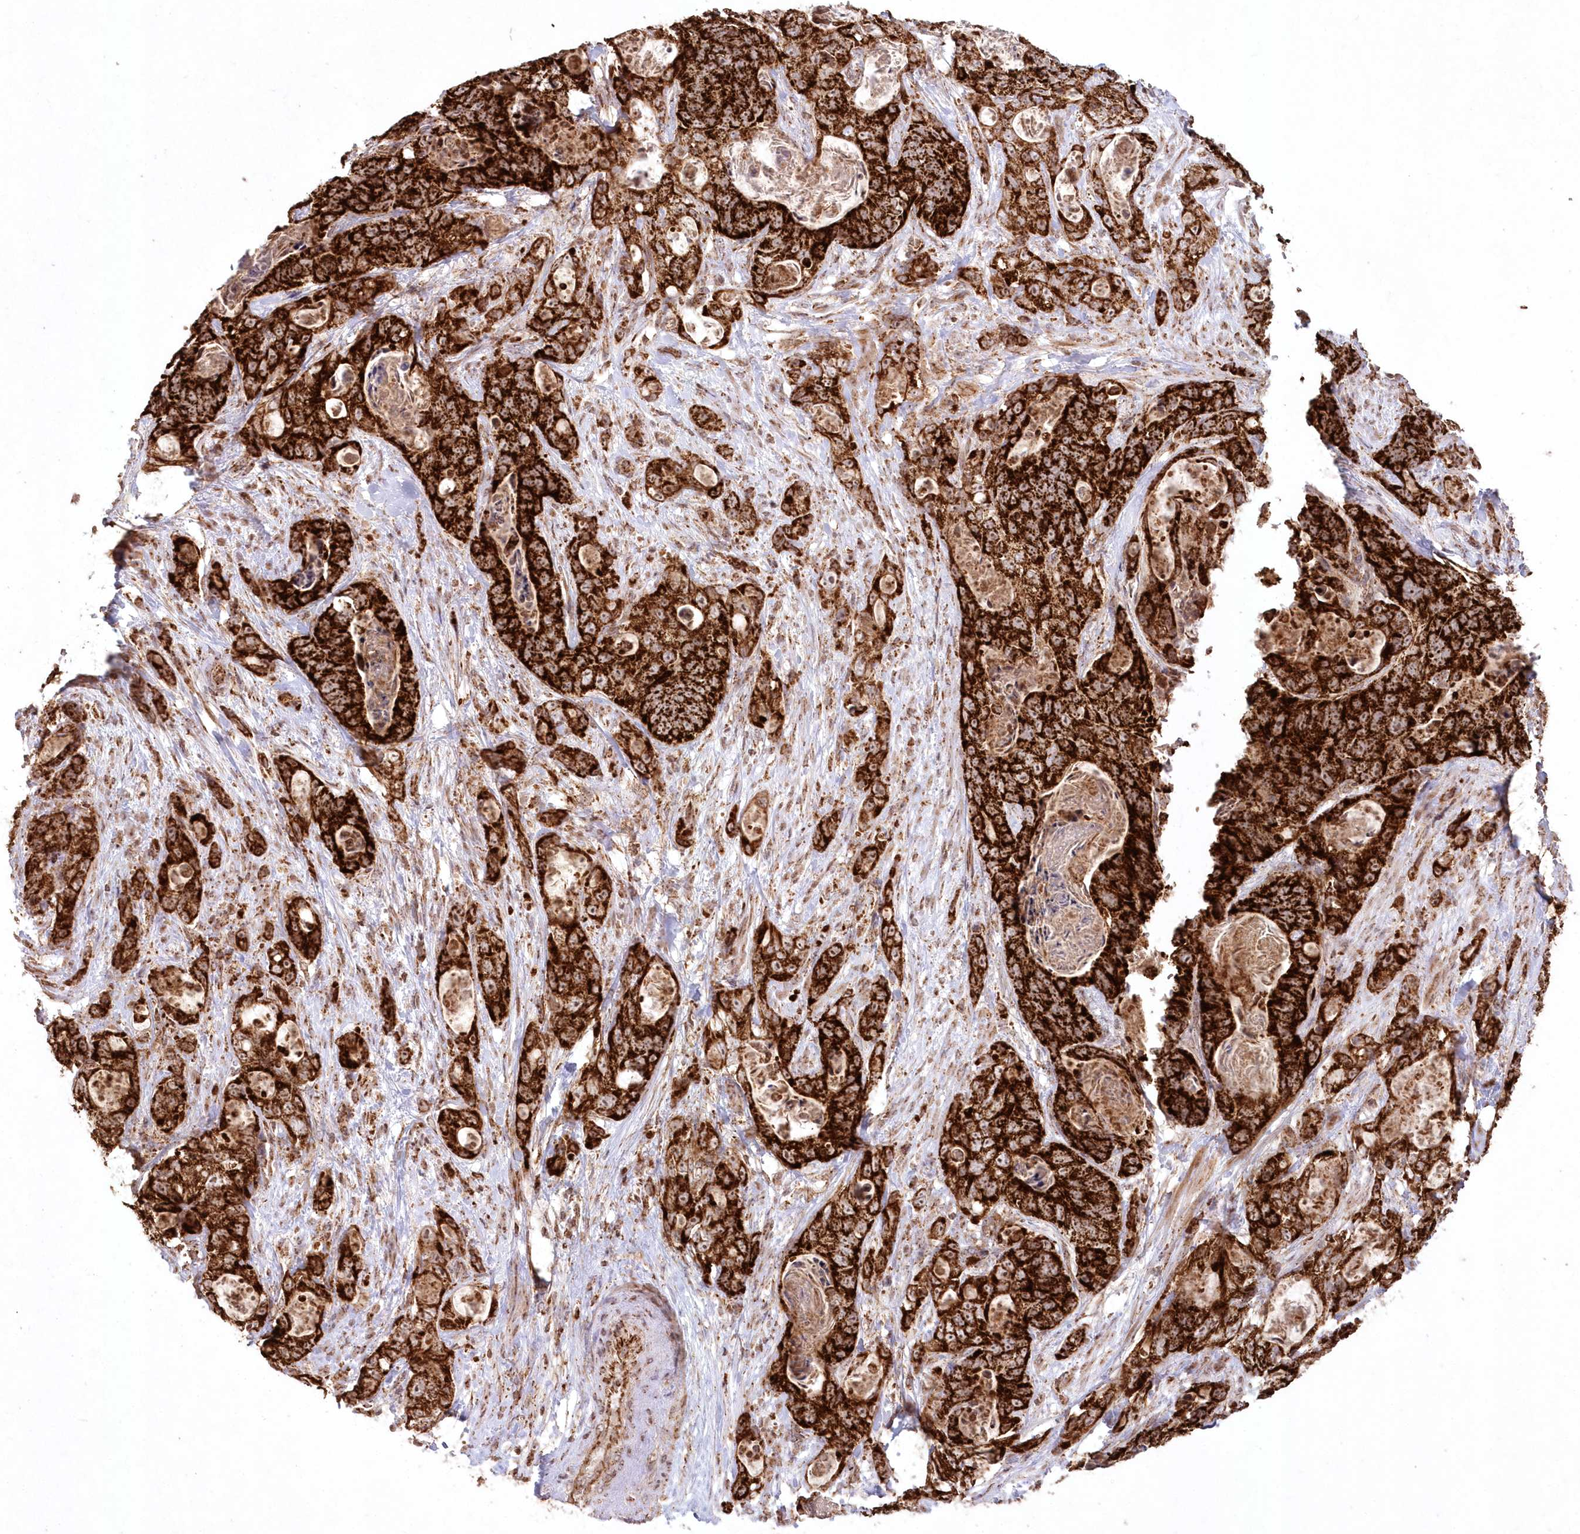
{"staining": {"intensity": "strong", "quantity": ">75%", "location": "cytoplasmic/membranous"}, "tissue": "stomach cancer", "cell_type": "Tumor cells", "image_type": "cancer", "snomed": [{"axis": "morphology", "description": "Normal tissue, NOS"}, {"axis": "morphology", "description": "Adenocarcinoma, NOS"}, {"axis": "topography", "description": "Stomach"}], "caption": "This is an image of immunohistochemistry staining of stomach adenocarcinoma, which shows strong staining in the cytoplasmic/membranous of tumor cells.", "gene": "LRPPRC", "patient": {"sex": "female", "age": 89}}